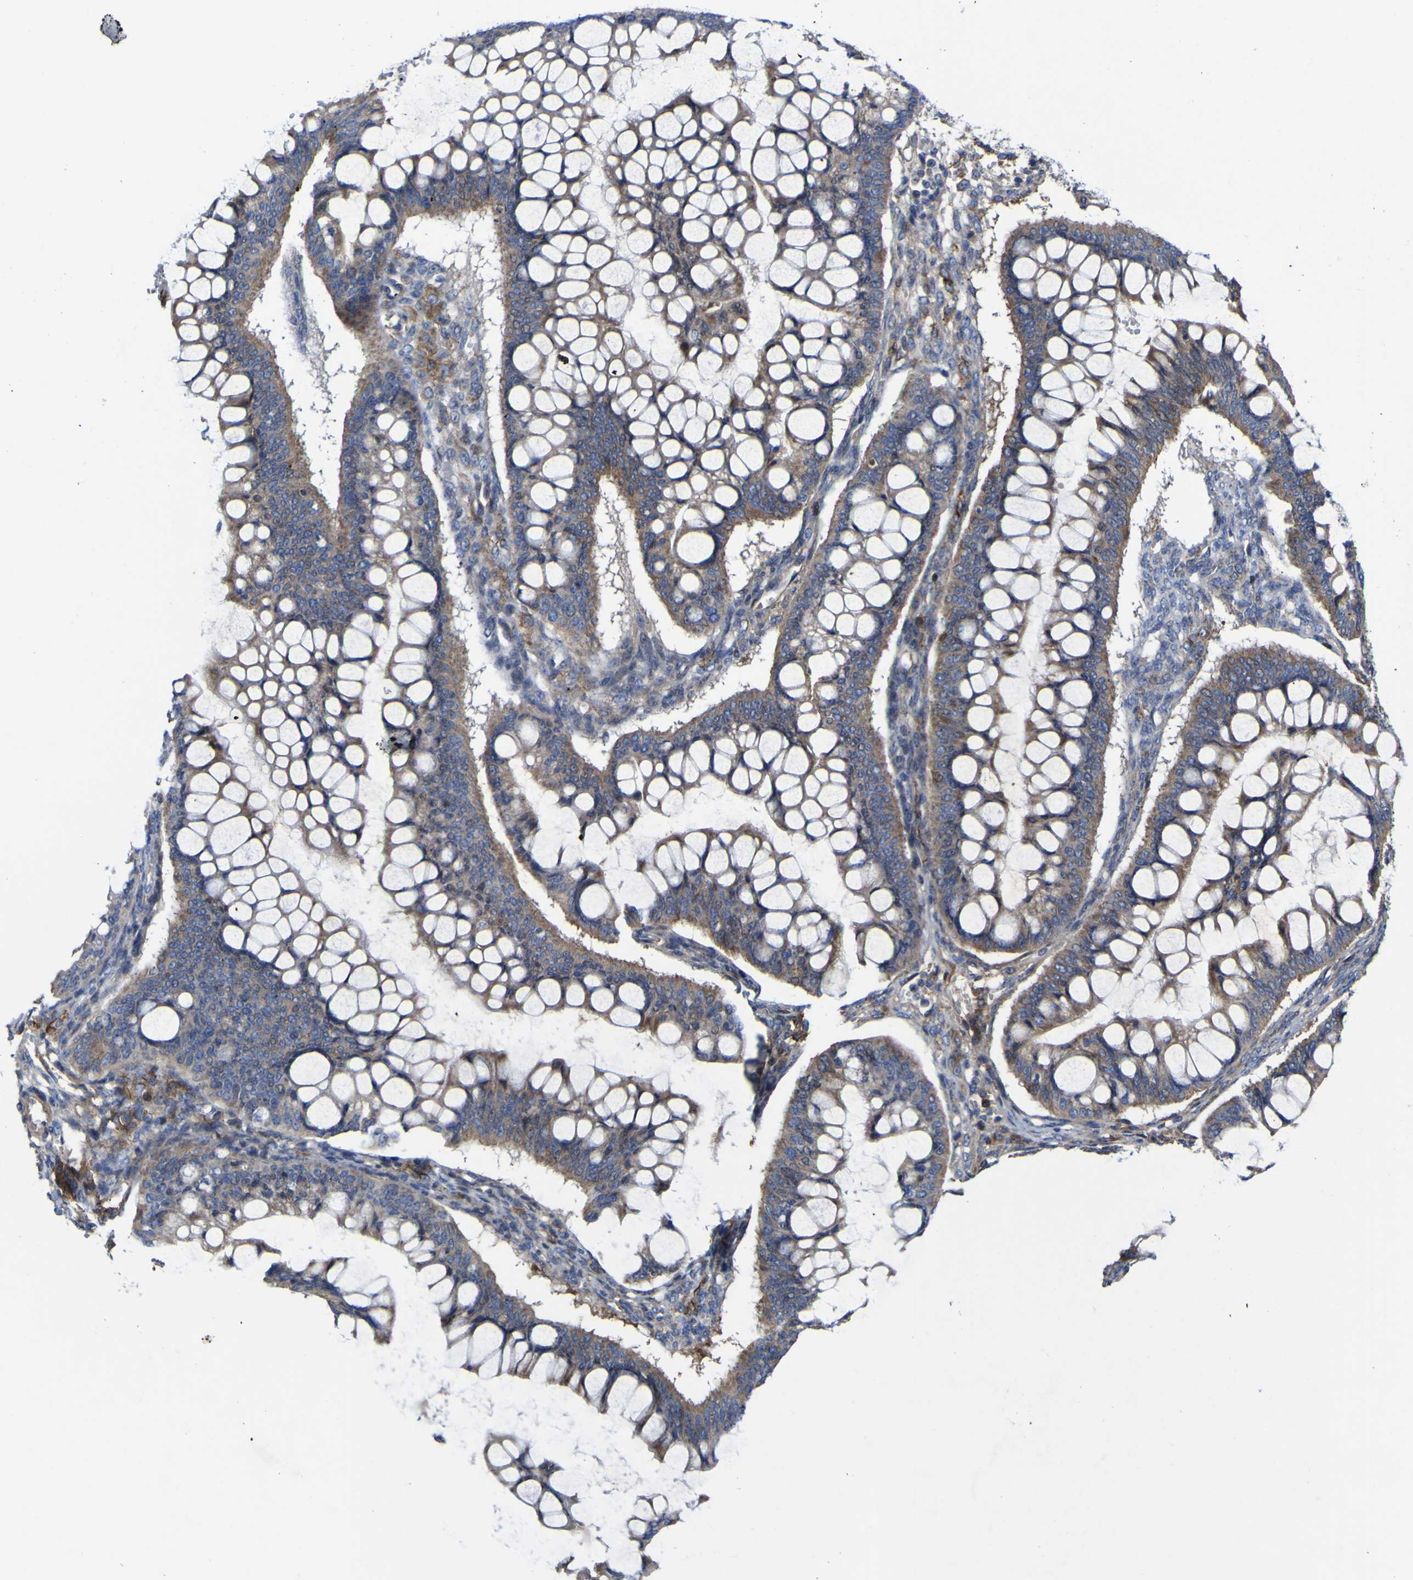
{"staining": {"intensity": "moderate", "quantity": ">75%", "location": "cytoplasmic/membranous"}, "tissue": "ovarian cancer", "cell_type": "Tumor cells", "image_type": "cancer", "snomed": [{"axis": "morphology", "description": "Cystadenocarcinoma, mucinous, NOS"}, {"axis": "topography", "description": "Ovary"}], "caption": "Immunohistochemical staining of human ovarian cancer (mucinous cystadenocarcinoma) displays medium levels of moderate cytoplasmic/membranous protein positivity in about >75% of tumor cells.", "gene": "CCDC90B", "patient": {"sex": "female", "age": 73}}